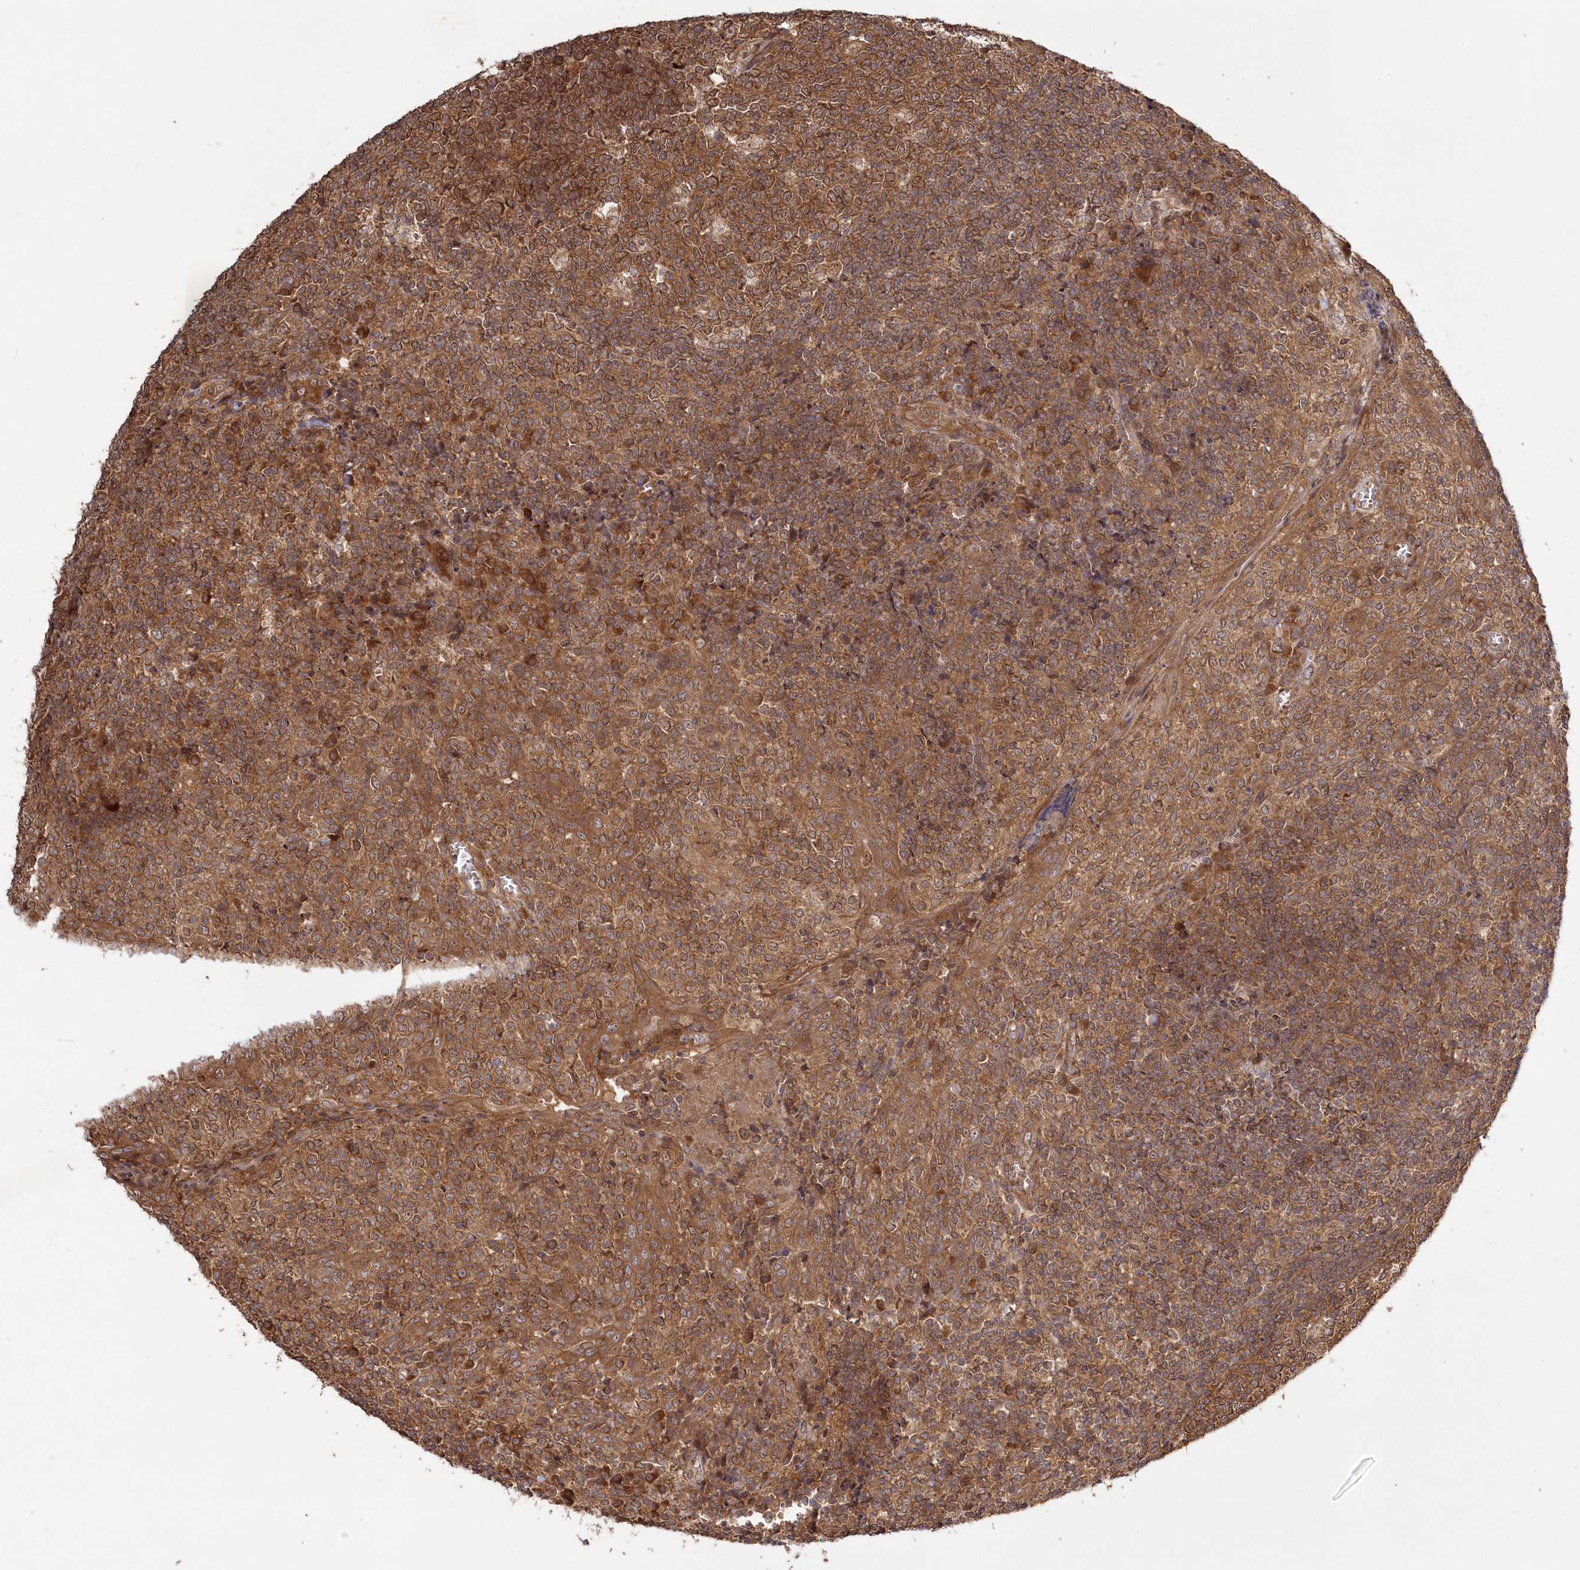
{"staining": {"intensity": "moderate", "quantity": ">75%", "location": "cytoplasmic/membranous"}, "tissue": "tonsil", "cell_type": "Germinal center cells", "image_type": "normal", "snomed": [{"axis": "morphology", "description": "Normal tissue, NOS"}, {"axis": "topography", "description": "Tonsil"}], "caption": "Immunohistochemical staining of normal tonsil displays >75% levels of moderate cytoplasmic/membranous protein positivity in approximately >75% of germinal center cells. (DAB = brown stain, brightfield microscopy at high magnification).", "gene": "TBCA", "patient": {"sex": "female", "age": 19}}